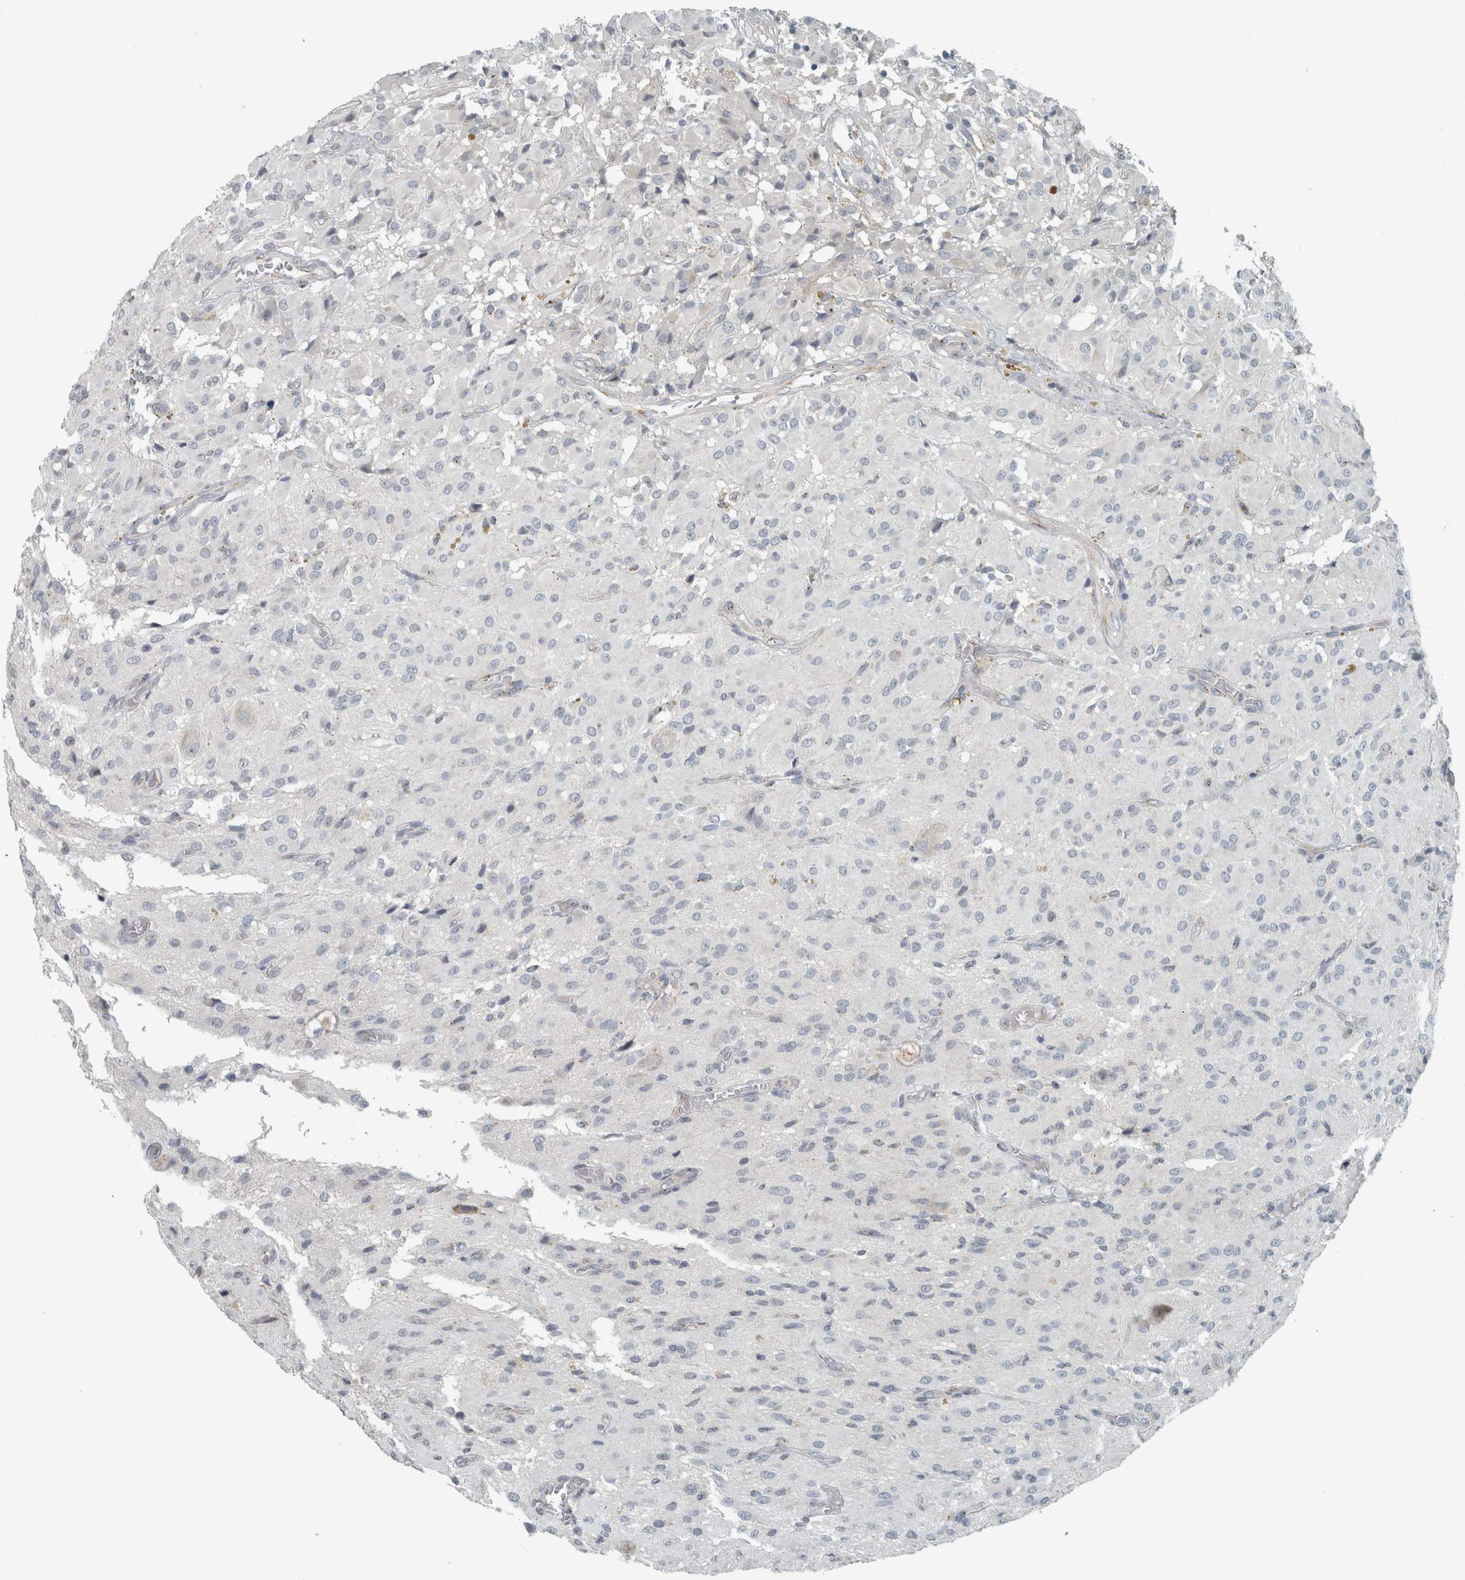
{"staining": {"intensity": "negative", "quantity": "none", "location": "none"}, "tissue": "glioma", "cell_type": "Tumor cells", "image_type": "cancer", "snomed": [{"axis": "morphology", "description": "Glioma, malignant, High grade"}, {"axis": "topography", "description": "Brain"}], "caption": "Tumor cells show no significant protein staining in glioma.", "gene": "KIF1C", "patient": {"sex": "female", "age": 59}}